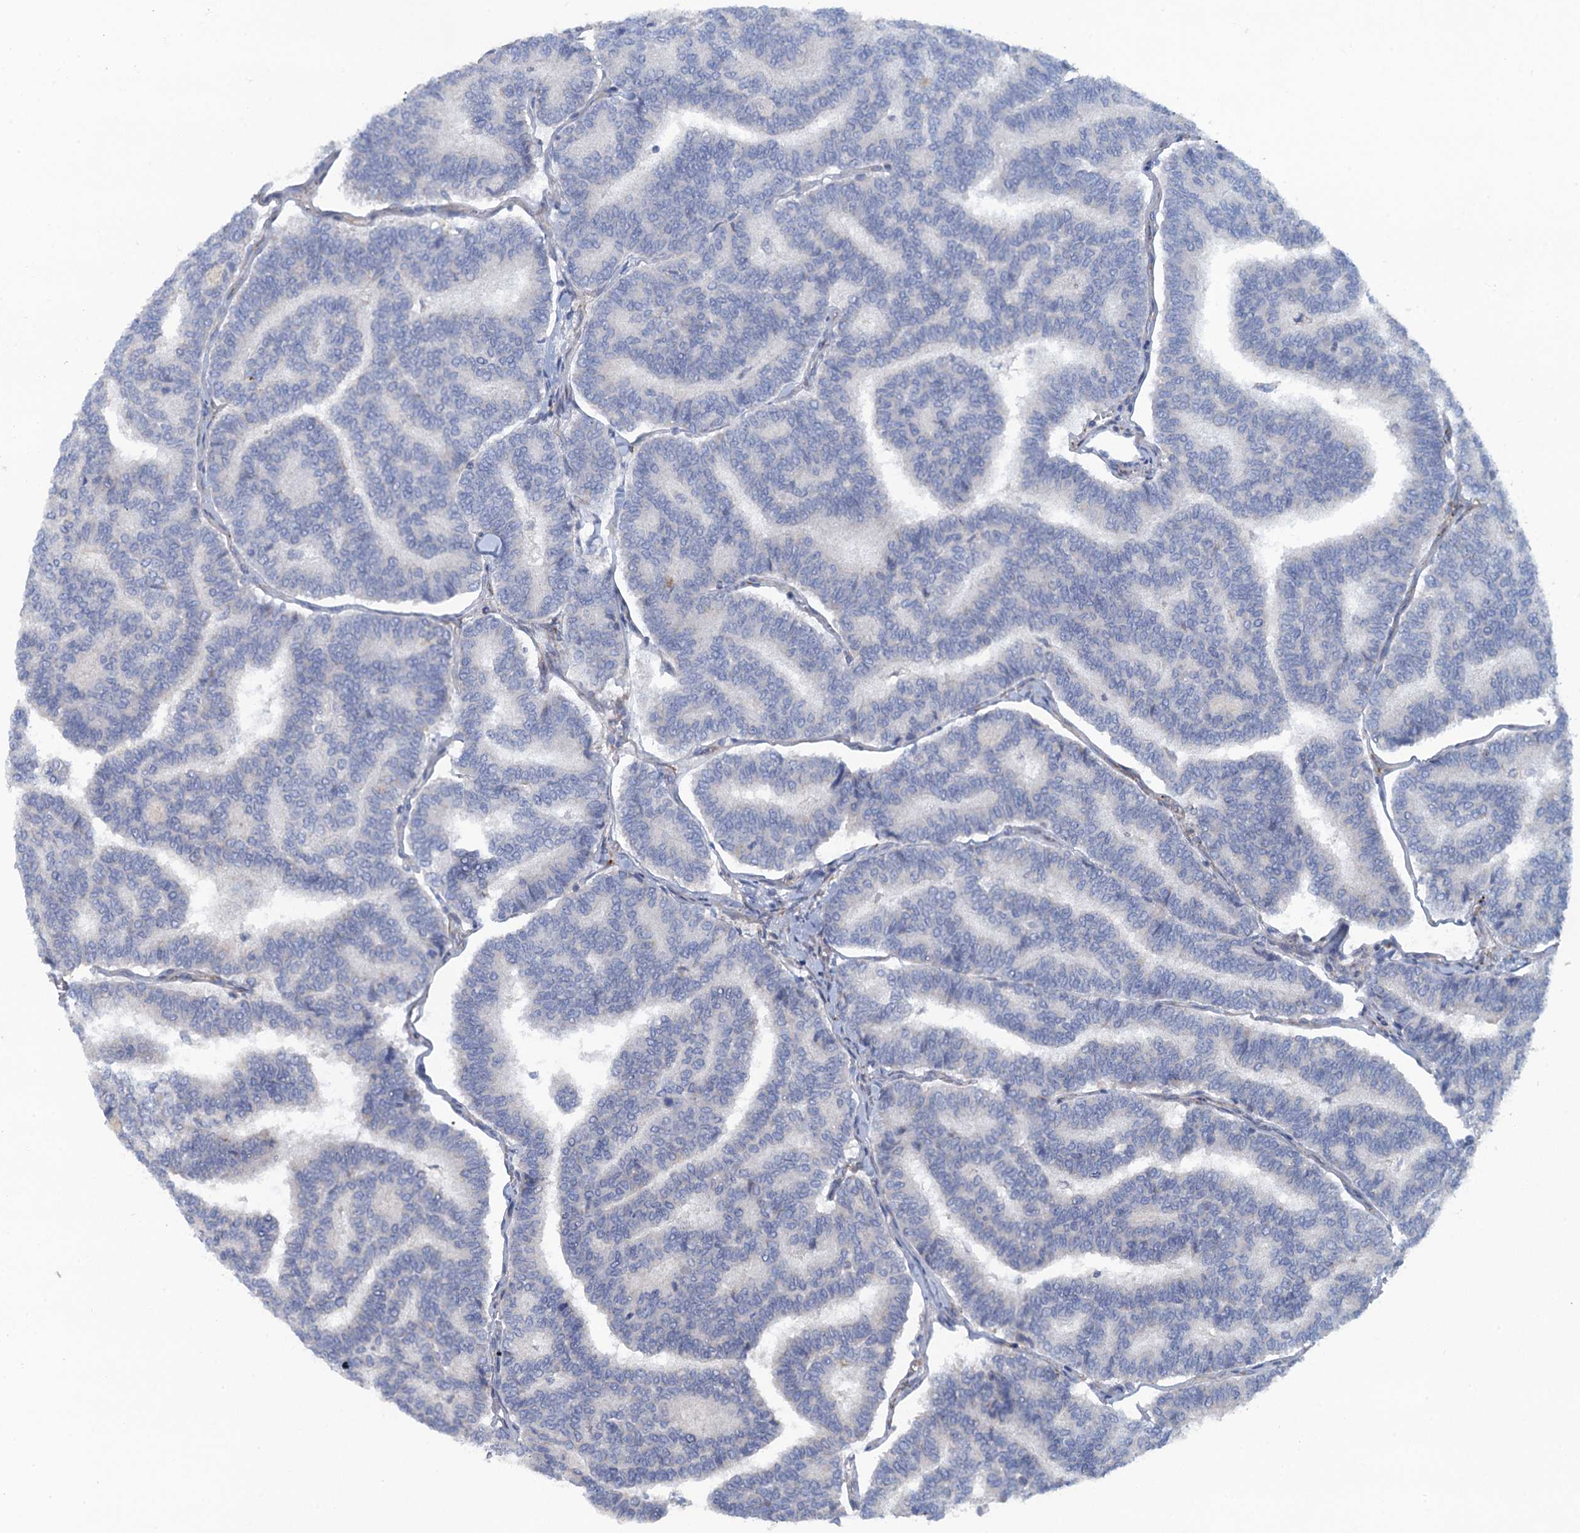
{"staining": {"intensity": "negative", "quantity": "none", "location": "none"}, "tissue": "thyroid cancer", "cell_type": "Tumor cells", "image_type": "cancer", "snomed": [{"axis": "morphology", "description": "Papillary adenocarcinoma, NOS"}, {"axis": "topography", "description": "Thyroid gland"}], "caption": "Photomicrograph shows no significant protein expression in tumor cells of papillary adenocarcinoma (thyroid).", "gene": "POGLUT3", "patient": {"sex": "female", "age": 35}}